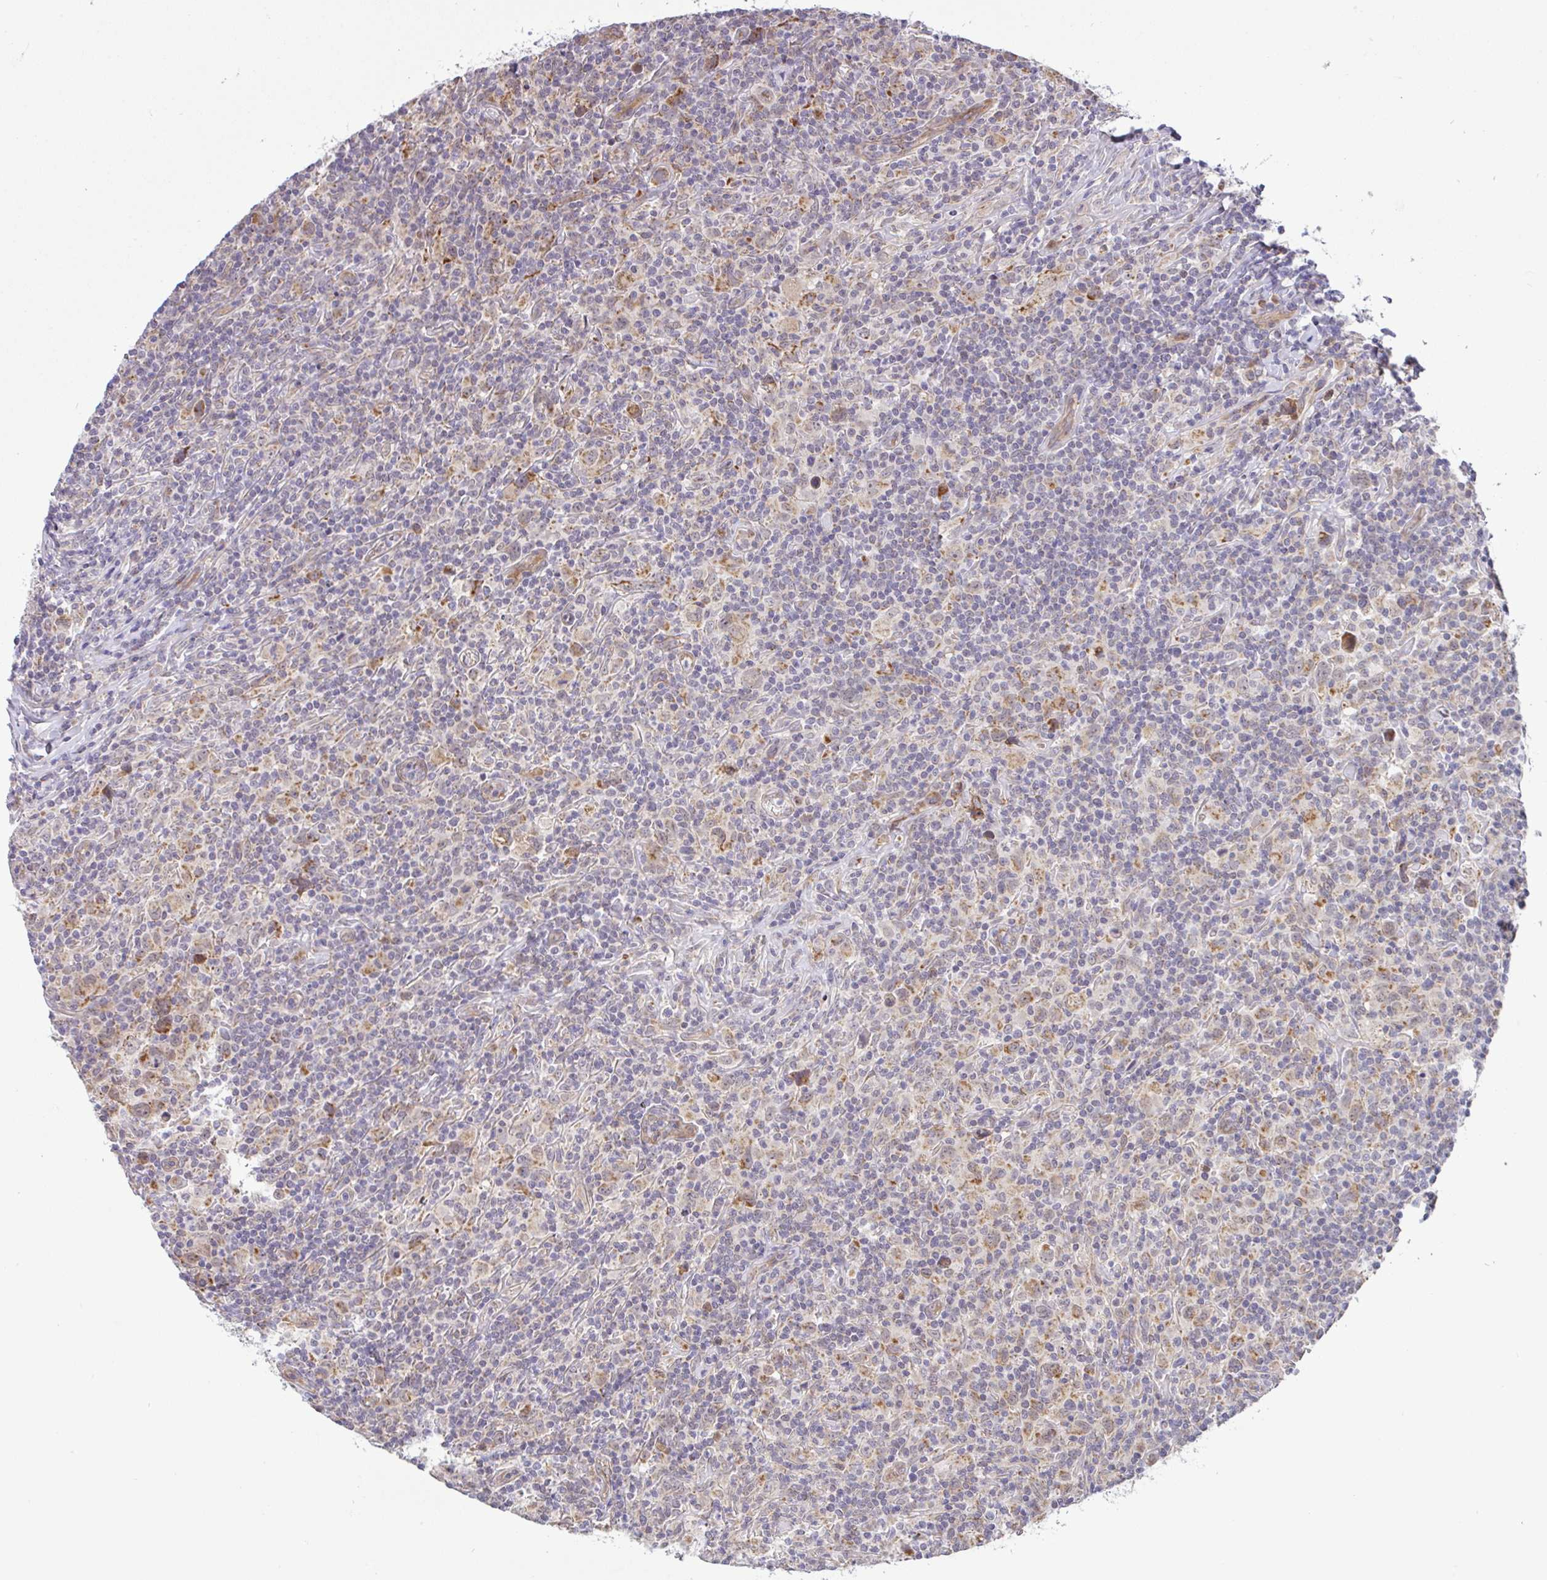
{"staining": {"intensity": "moderate", "quantity": ">75%", "location": "cytoplasmic/membranous"}, "tissue": "lymphoma", "cell_type": "Tumor cells", "image_type": "cancer", "snomed": [{"axis": "morphology", "description": "Hodgkin's disease, NOS"}, {"axis": "topography", "description": "Lymph node"}], "caption": "Human Hodgkin's disease stained for a protein (brown) exhibits moderate cytoplasmic/membranous positive expression in approximately >75% of tumor cells.", "gene": "DLEU7", "patient": {"sex": "female", "age": 18}}